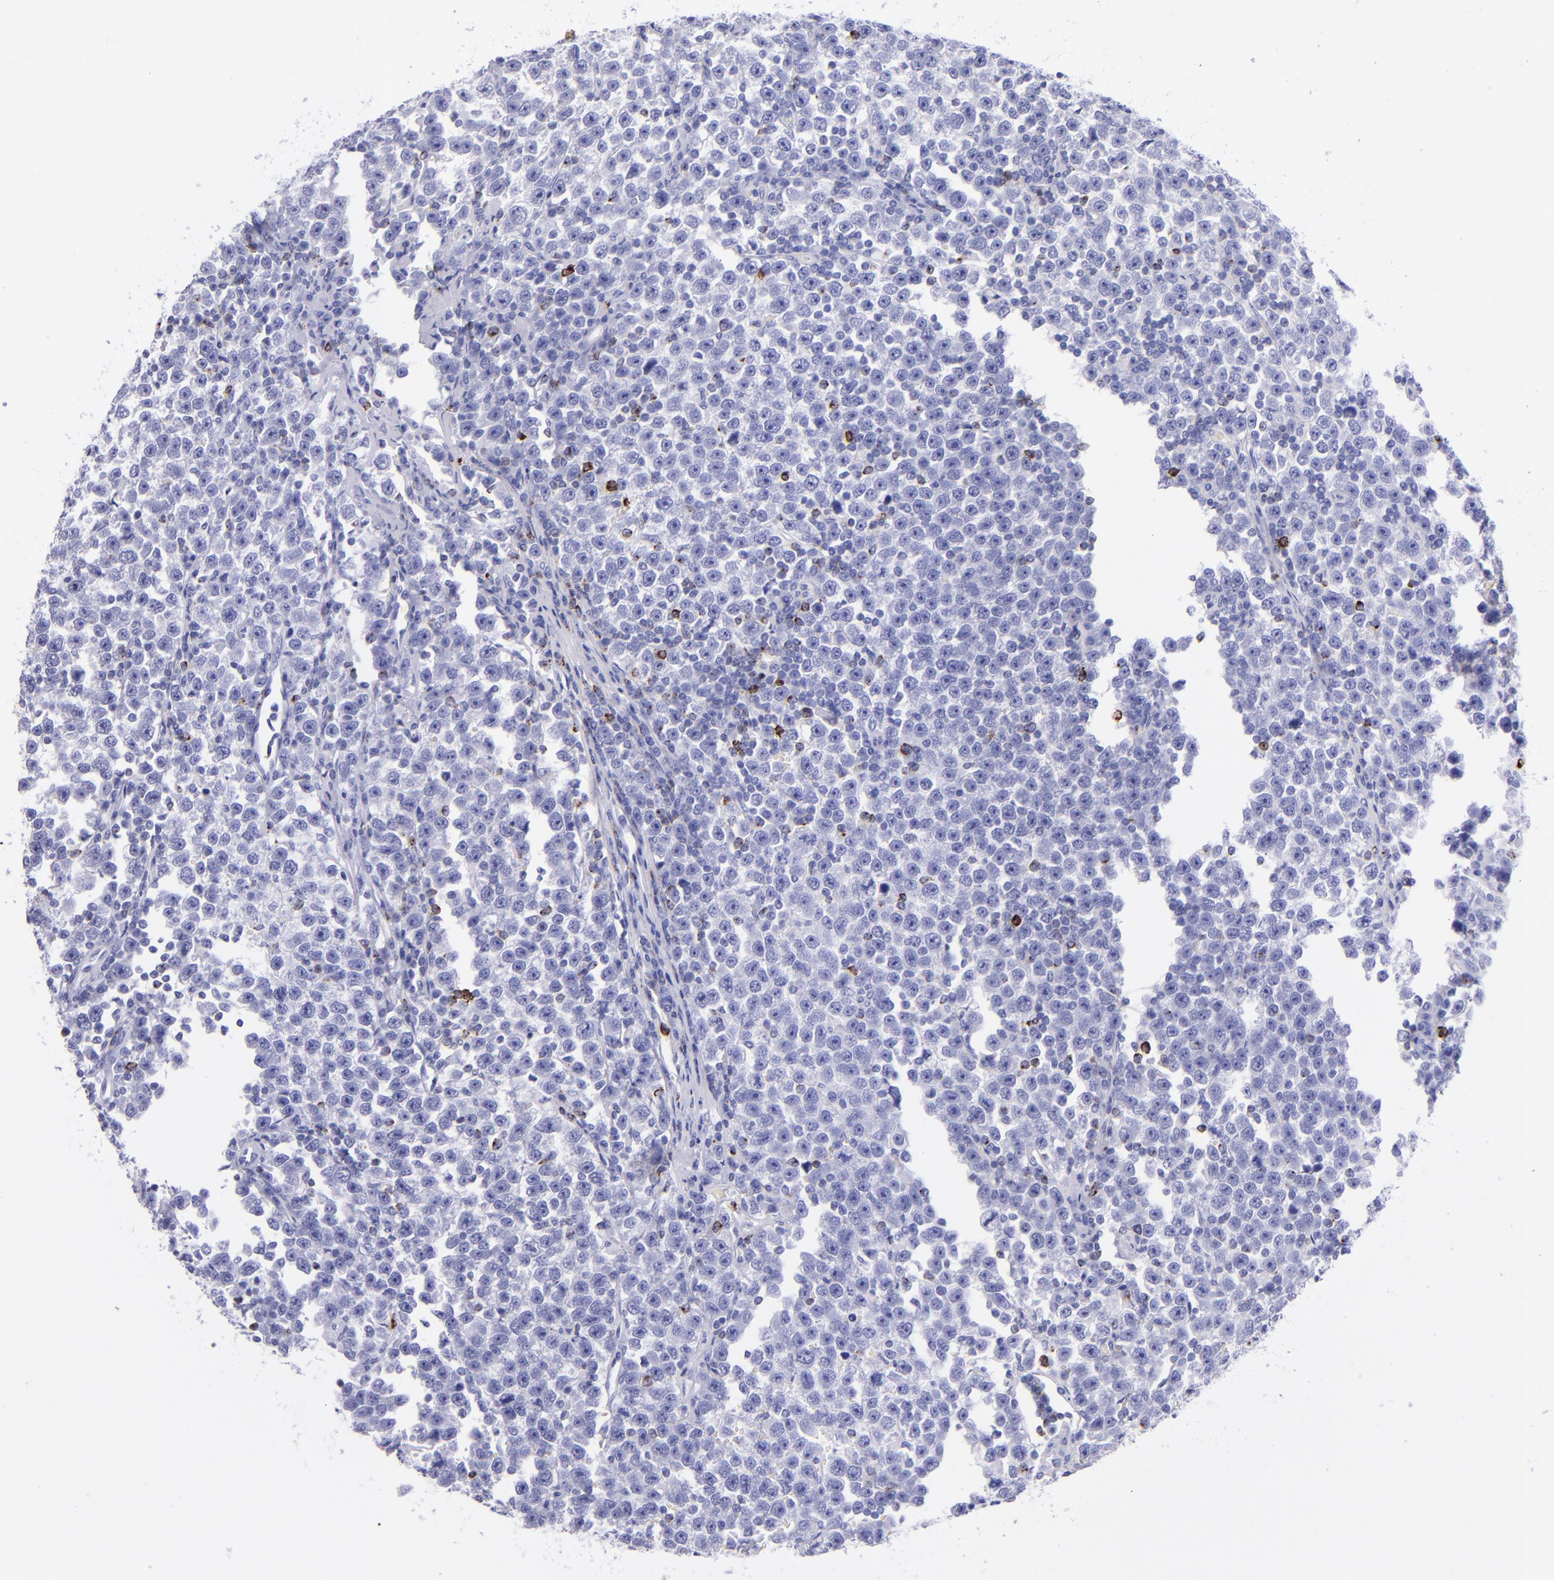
{"staining": {"intensity": "negative", "quantity": "none", "location": "none"}, "tissue": "testis cancer", "cell_type": "Tumor cells", "image_type": "cancer", "snomed": [{"axis": "morphology", "description": "Seminoma, NOS"}, {"axis": "topography", "description": "Testis"}], "caption": "Tumor cells show no significant protein positivity in testis cancer (seminoma). The staining was performed using DAB to visualize the protein expression in brown, while the nuclei were stained in blue with hematoxylin (Magnification: 20x).", "gene": "LAG3", "patient": {"sex": "male", "age": 43}}